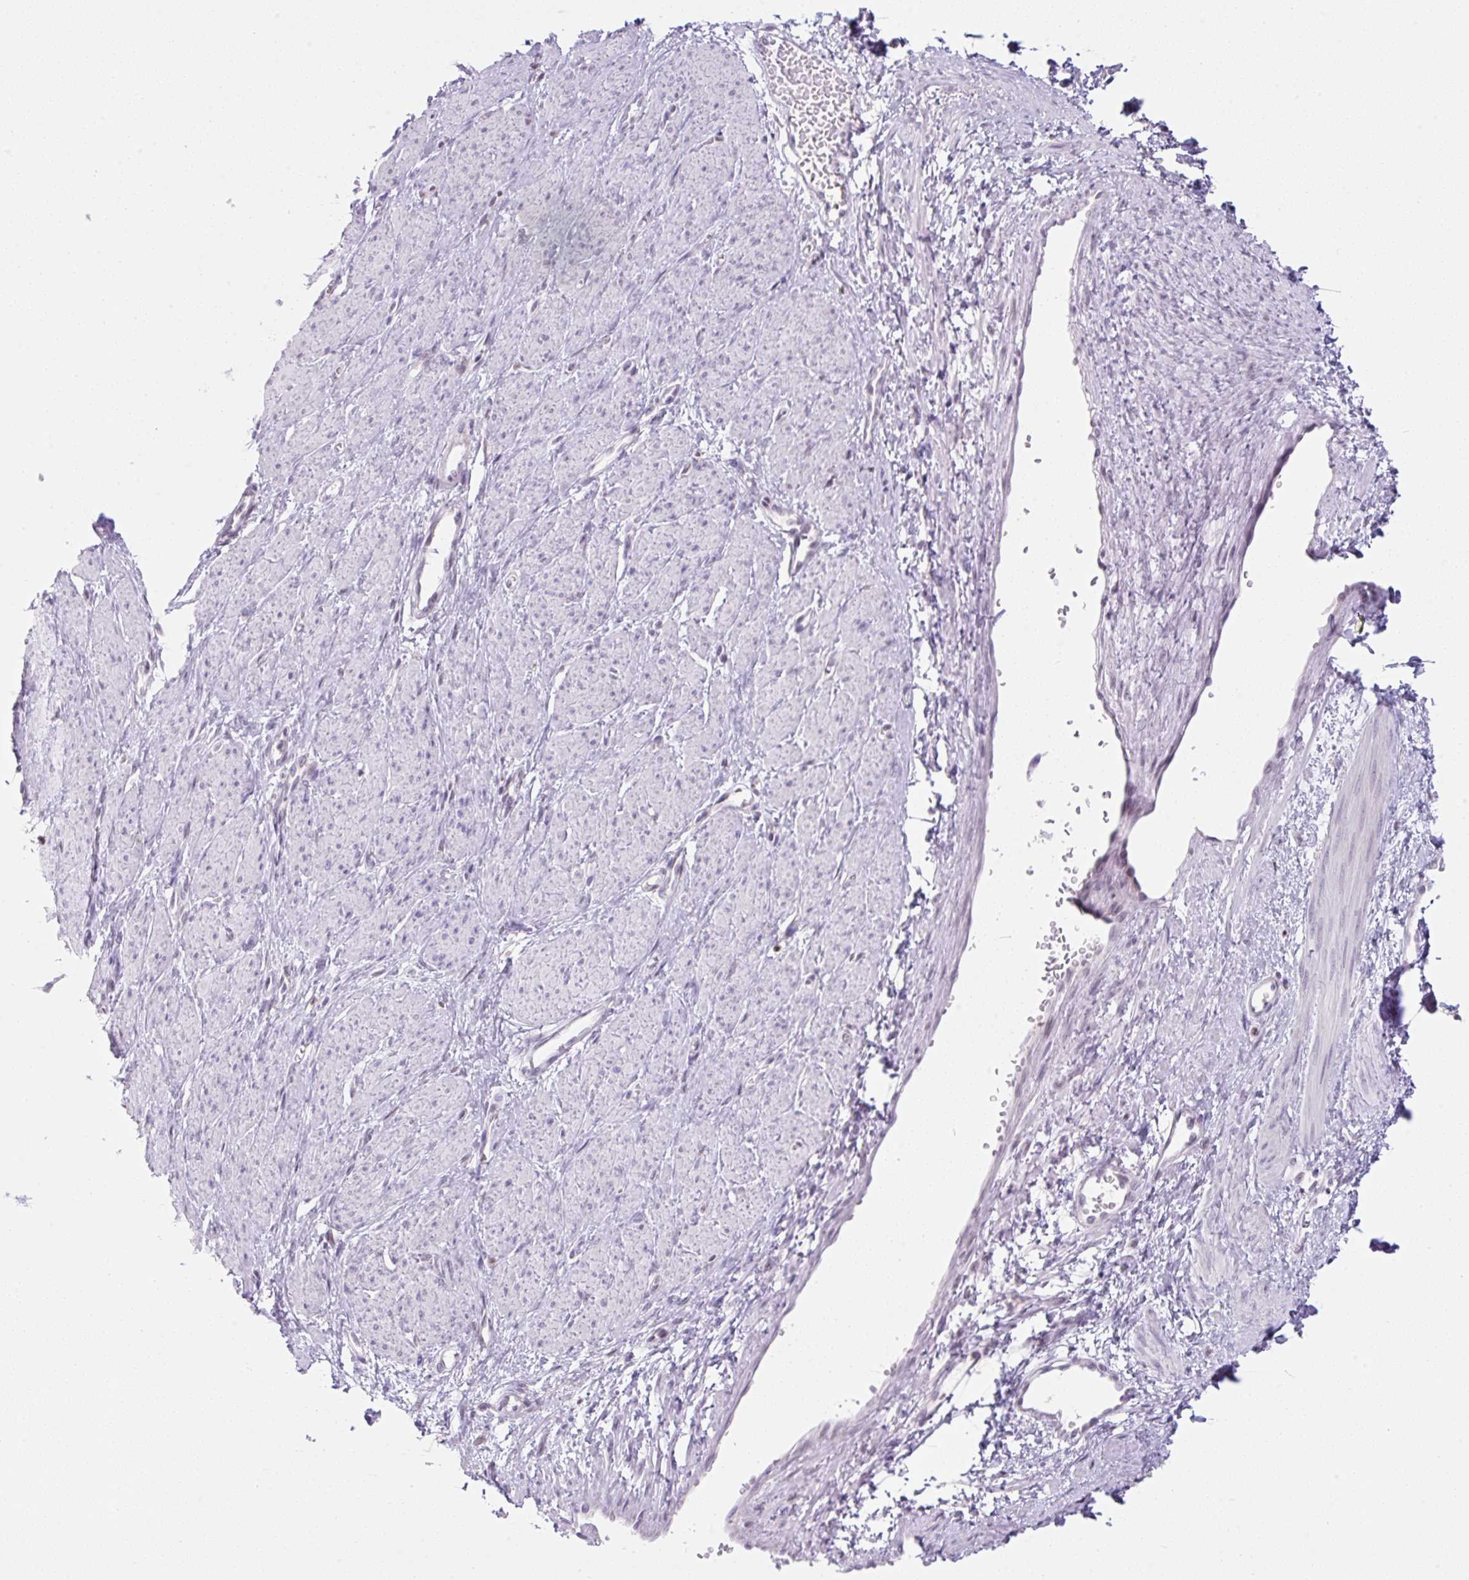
{"staining": {"intensity": "negative", "quantity": "none", "location": "none"}, "tissue": "smooth muscle", "cell_type": "Smooth muscle cells", "image_type": "normal", "snomed": [{"axis": "morphology", "description": "Normal tissue, NOS"}, {"axis": "topography", "description": "Smooth muscle"}, {"axis": "topography", "description": "Uterus"}], "caption": "This is an immunohistochemistry micrograph of normal human smooth muscle. There is no staining in smooth muscle cells.", "gene": "TLE3", "patient": {"sex": "female", "age": 39}}